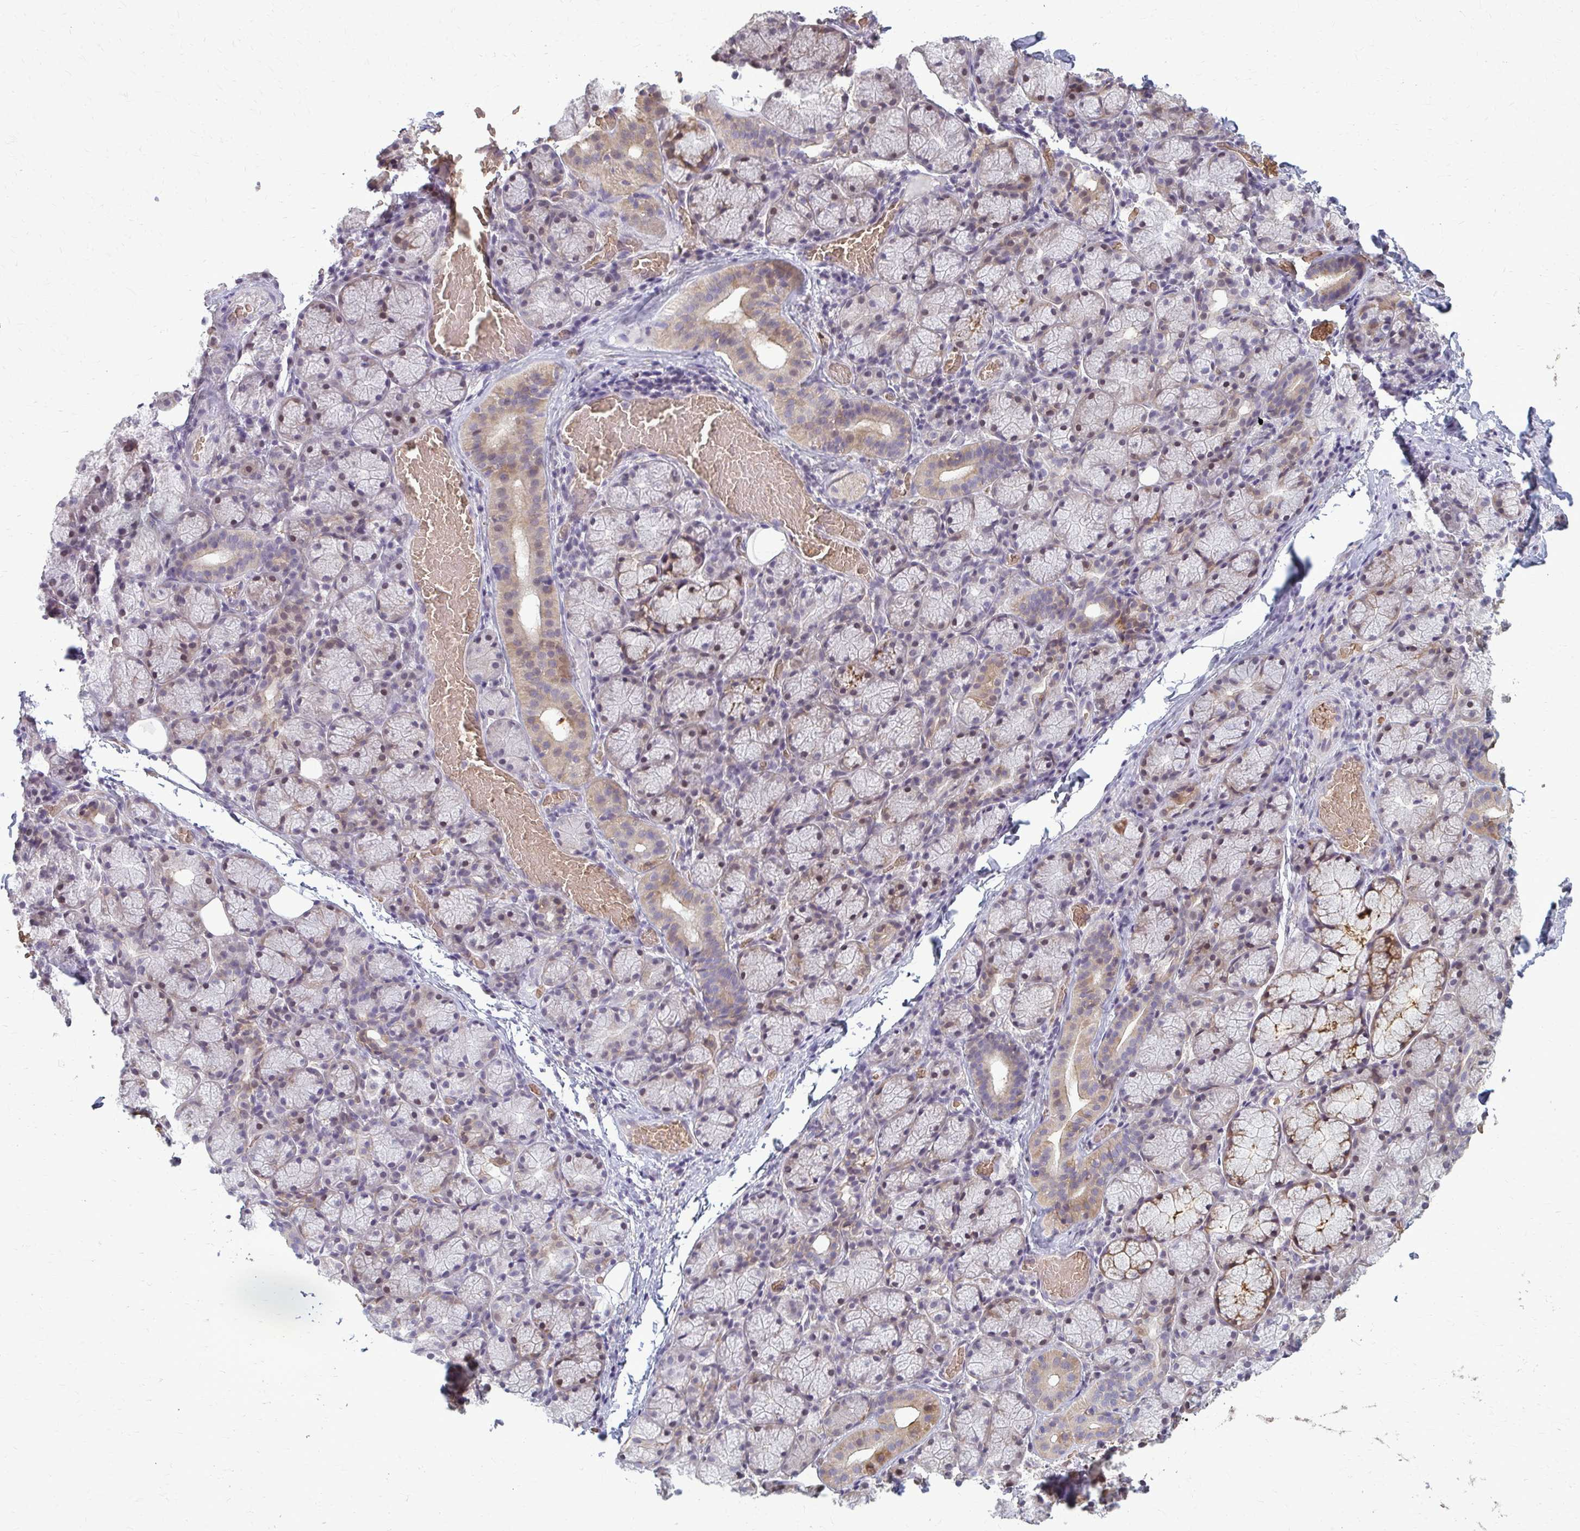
{"staining": {"intensity": "moderate", "quantity": "<25%", "location": "cytoplasmic/membranous"}, "tissue": "salivary gland", "cell_type": "Glandular cells", "image_type": "normal", "snomed": [{"axis": "morphology", "description": "Normal tissue, NOS"}, {"axis": "topography", "description": "Salivary gland"}], "caption": "Immunohistochemistry micrograph of benign human salivary gland stained for a protein (brown), which reveals low levels of moderate cytoplasmic/membranous positivity in about <25% of glandular cells.", "gene": "ZNF34", "patient": {"sex": "female", "age": 24}}